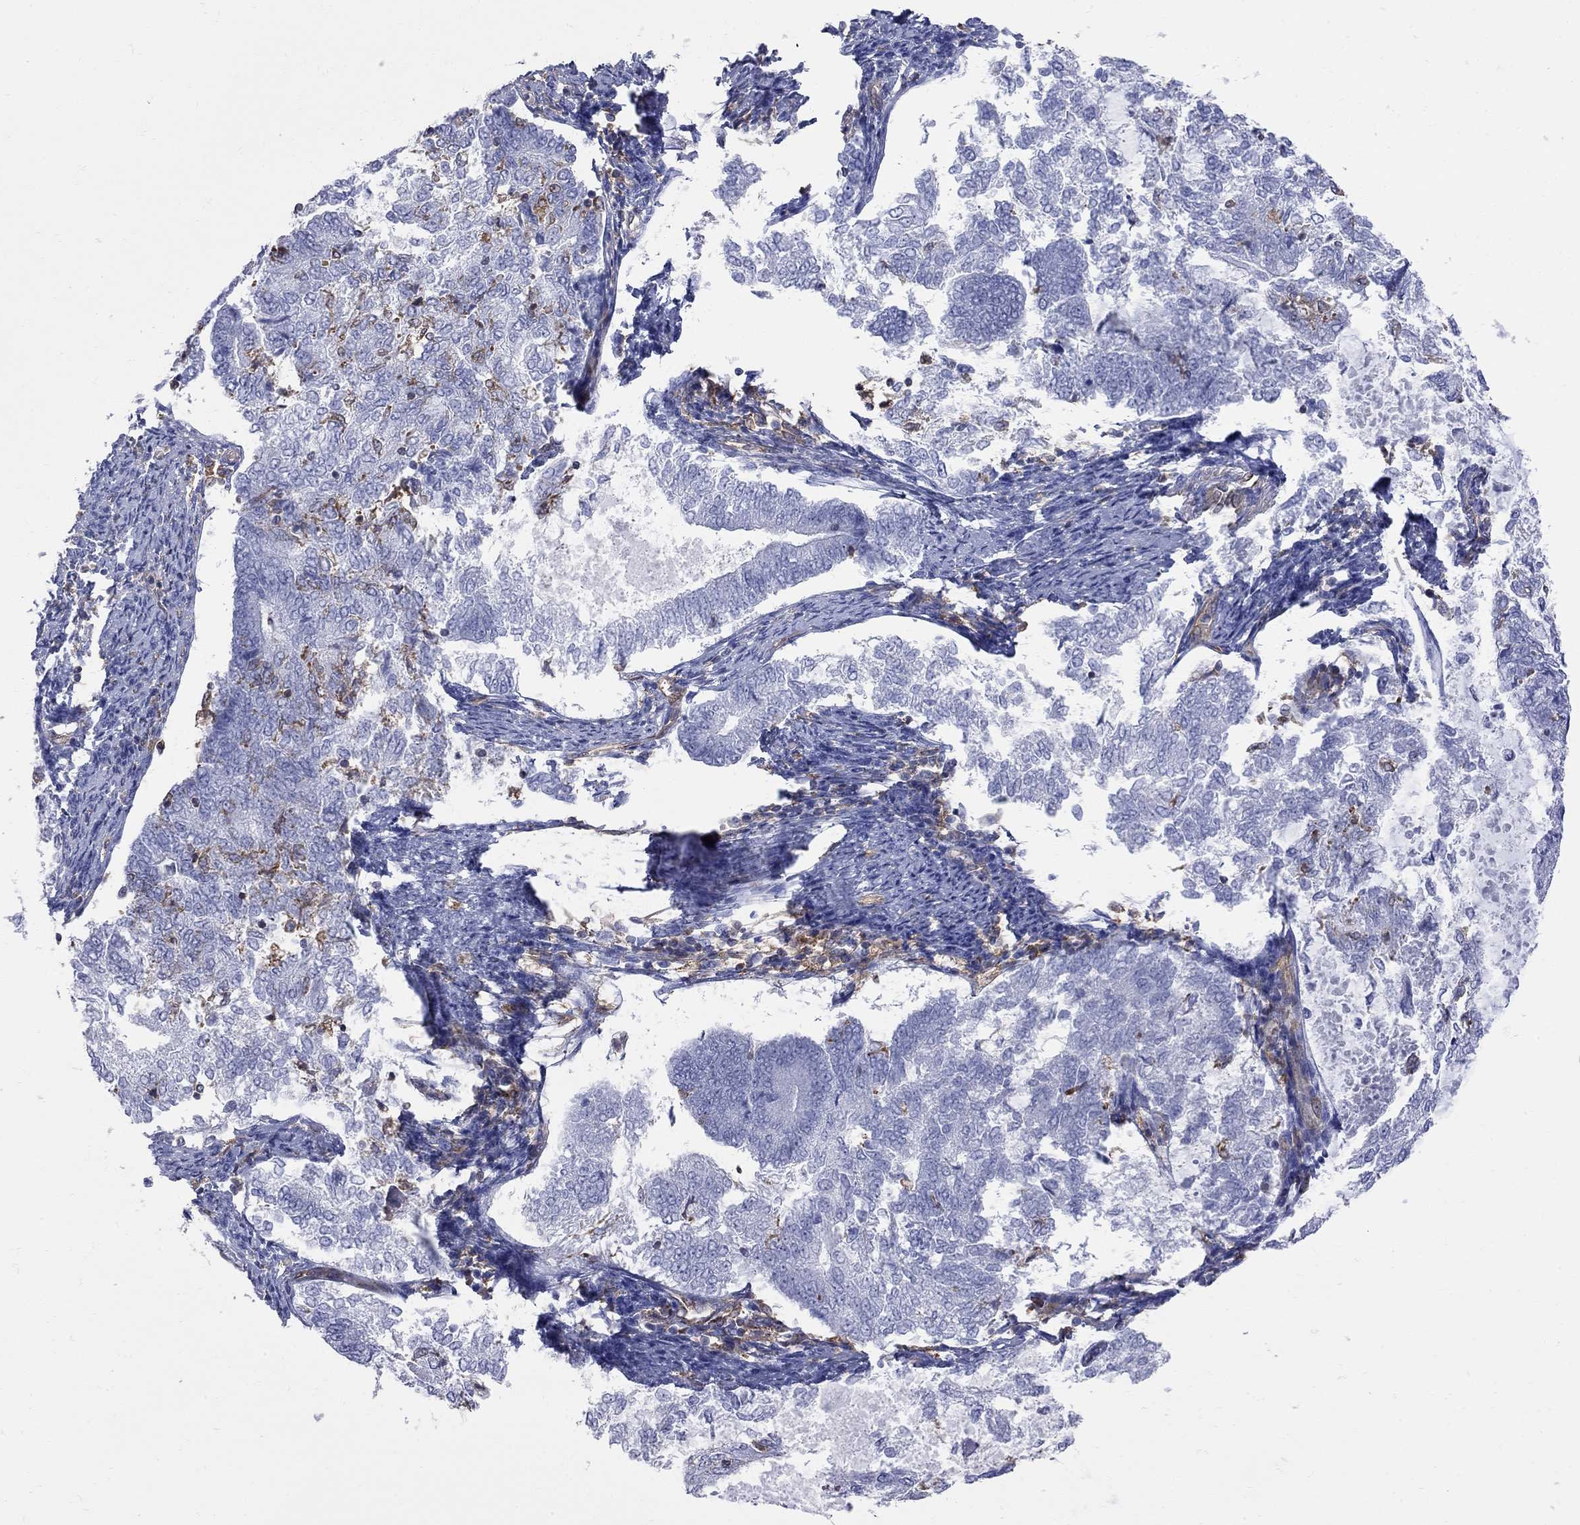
{"staining": {"intensity": "negative", "quantity": "none", "location": "none"}, "tissue": "endometrial cancer", "cell_type": "Tumor cells", "image_type": "cancer", "snomed": [{"axis": "morphology", "description": "Adenocarcinoma, NOS"}, {"axis": "topography", "description": "Endometrium"}], "caption": "Endometrial cancer (adenocarcinoma) was stained to show a protein in brown. There is no significant expression in tumor cells.", "gene": "ABI3", "patient": {"sex": "female", "age": 65}}